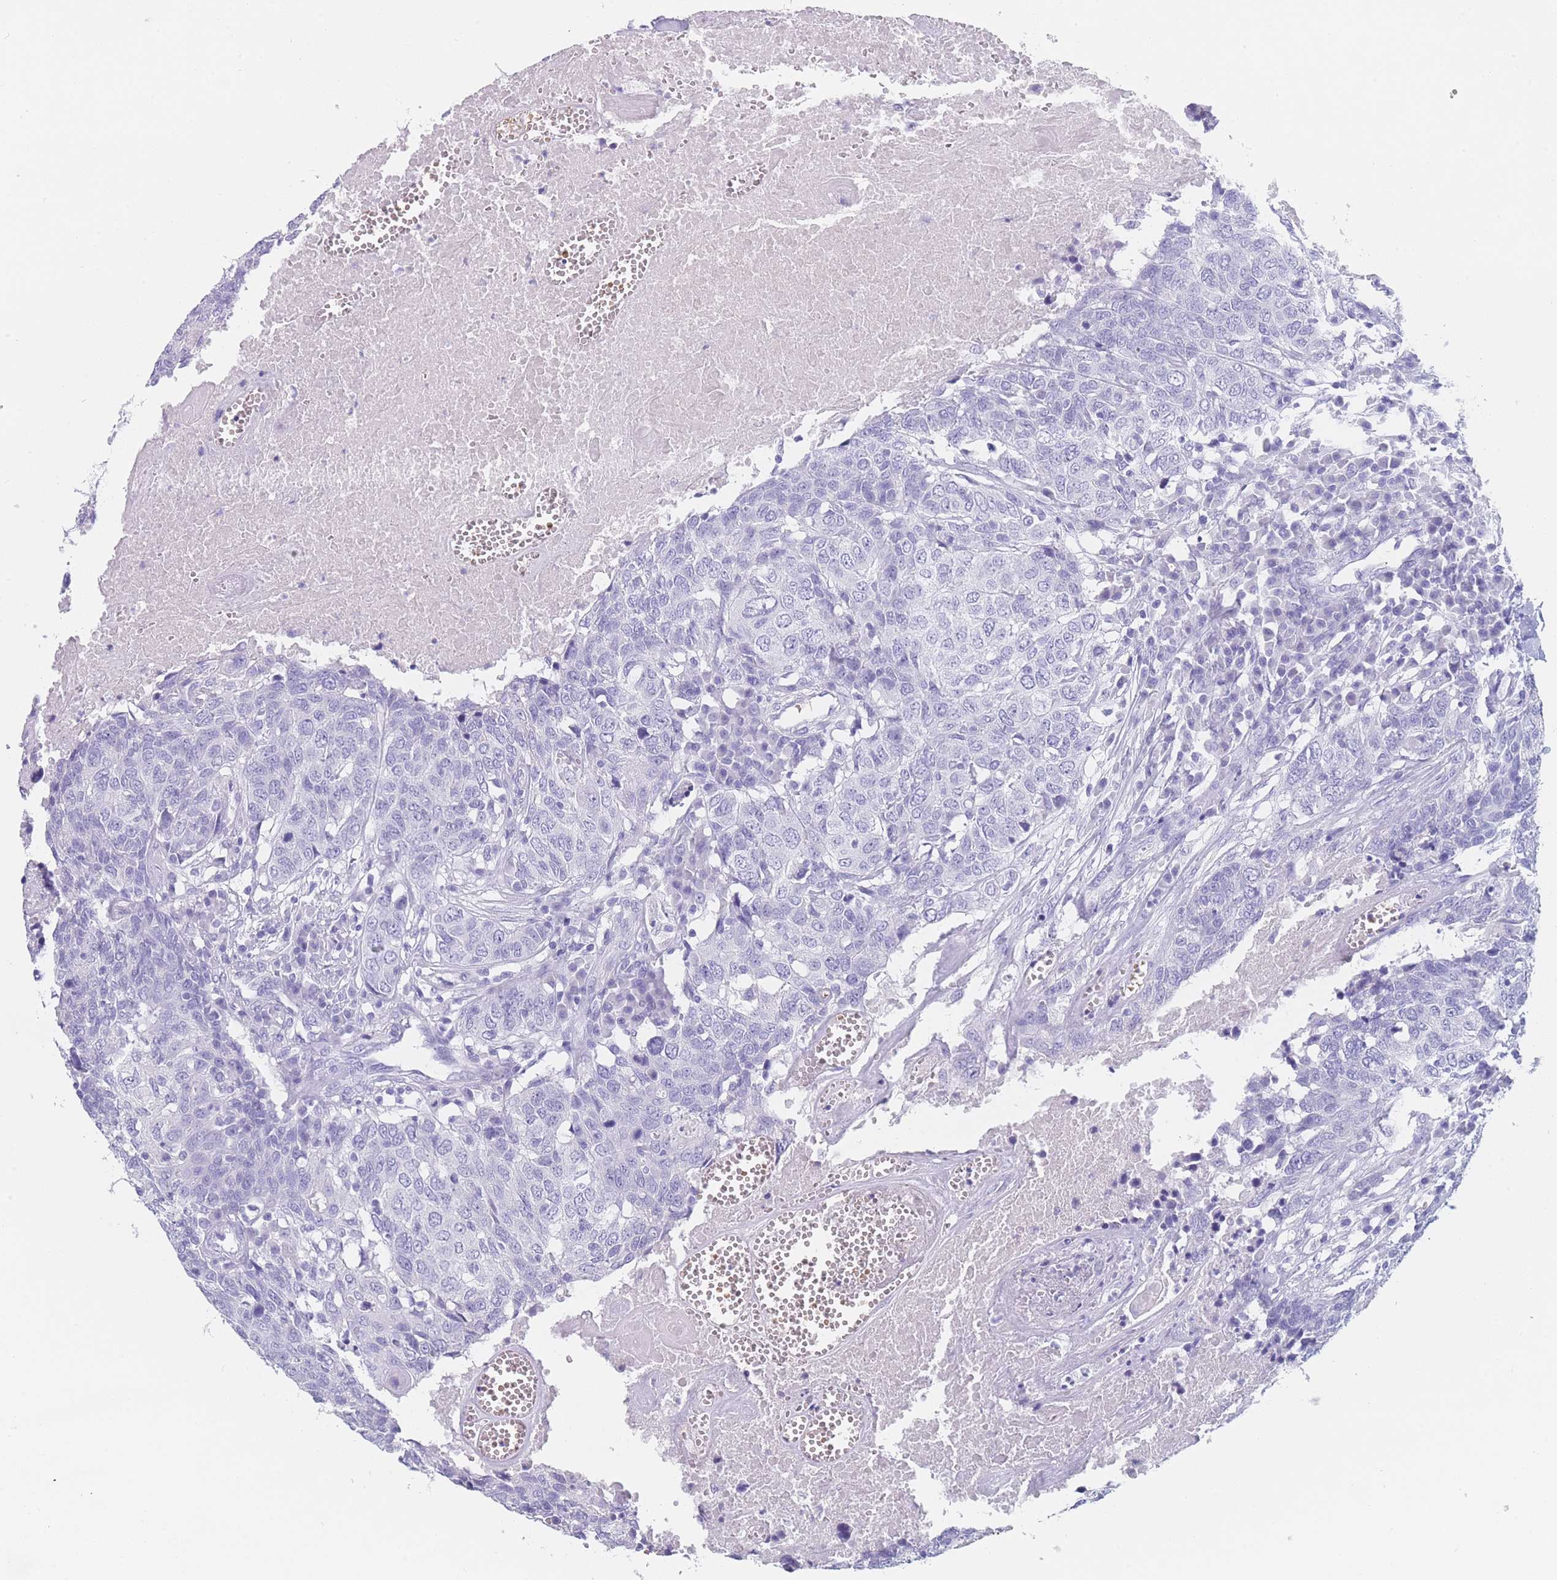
{"staining": {"intensity": "negative", "quantity": "none", "location": "none"}, "tissue": "head and neck cancer", "cell_type": "Tumor cells", "image_type": "cancer", "snomed": [{"axis": "morphology", "description": "Squamous cell carcinoma, NOS"}, {"axis": "topography", "description": "Head-Neck"}], "caption": "Photomicrograph shows no protein staining in tumor cells of squamous cell carcinoma (head and neck) tissue.", "gene": "OR5D16", "patient": {"sex": "male", "age": 66}}